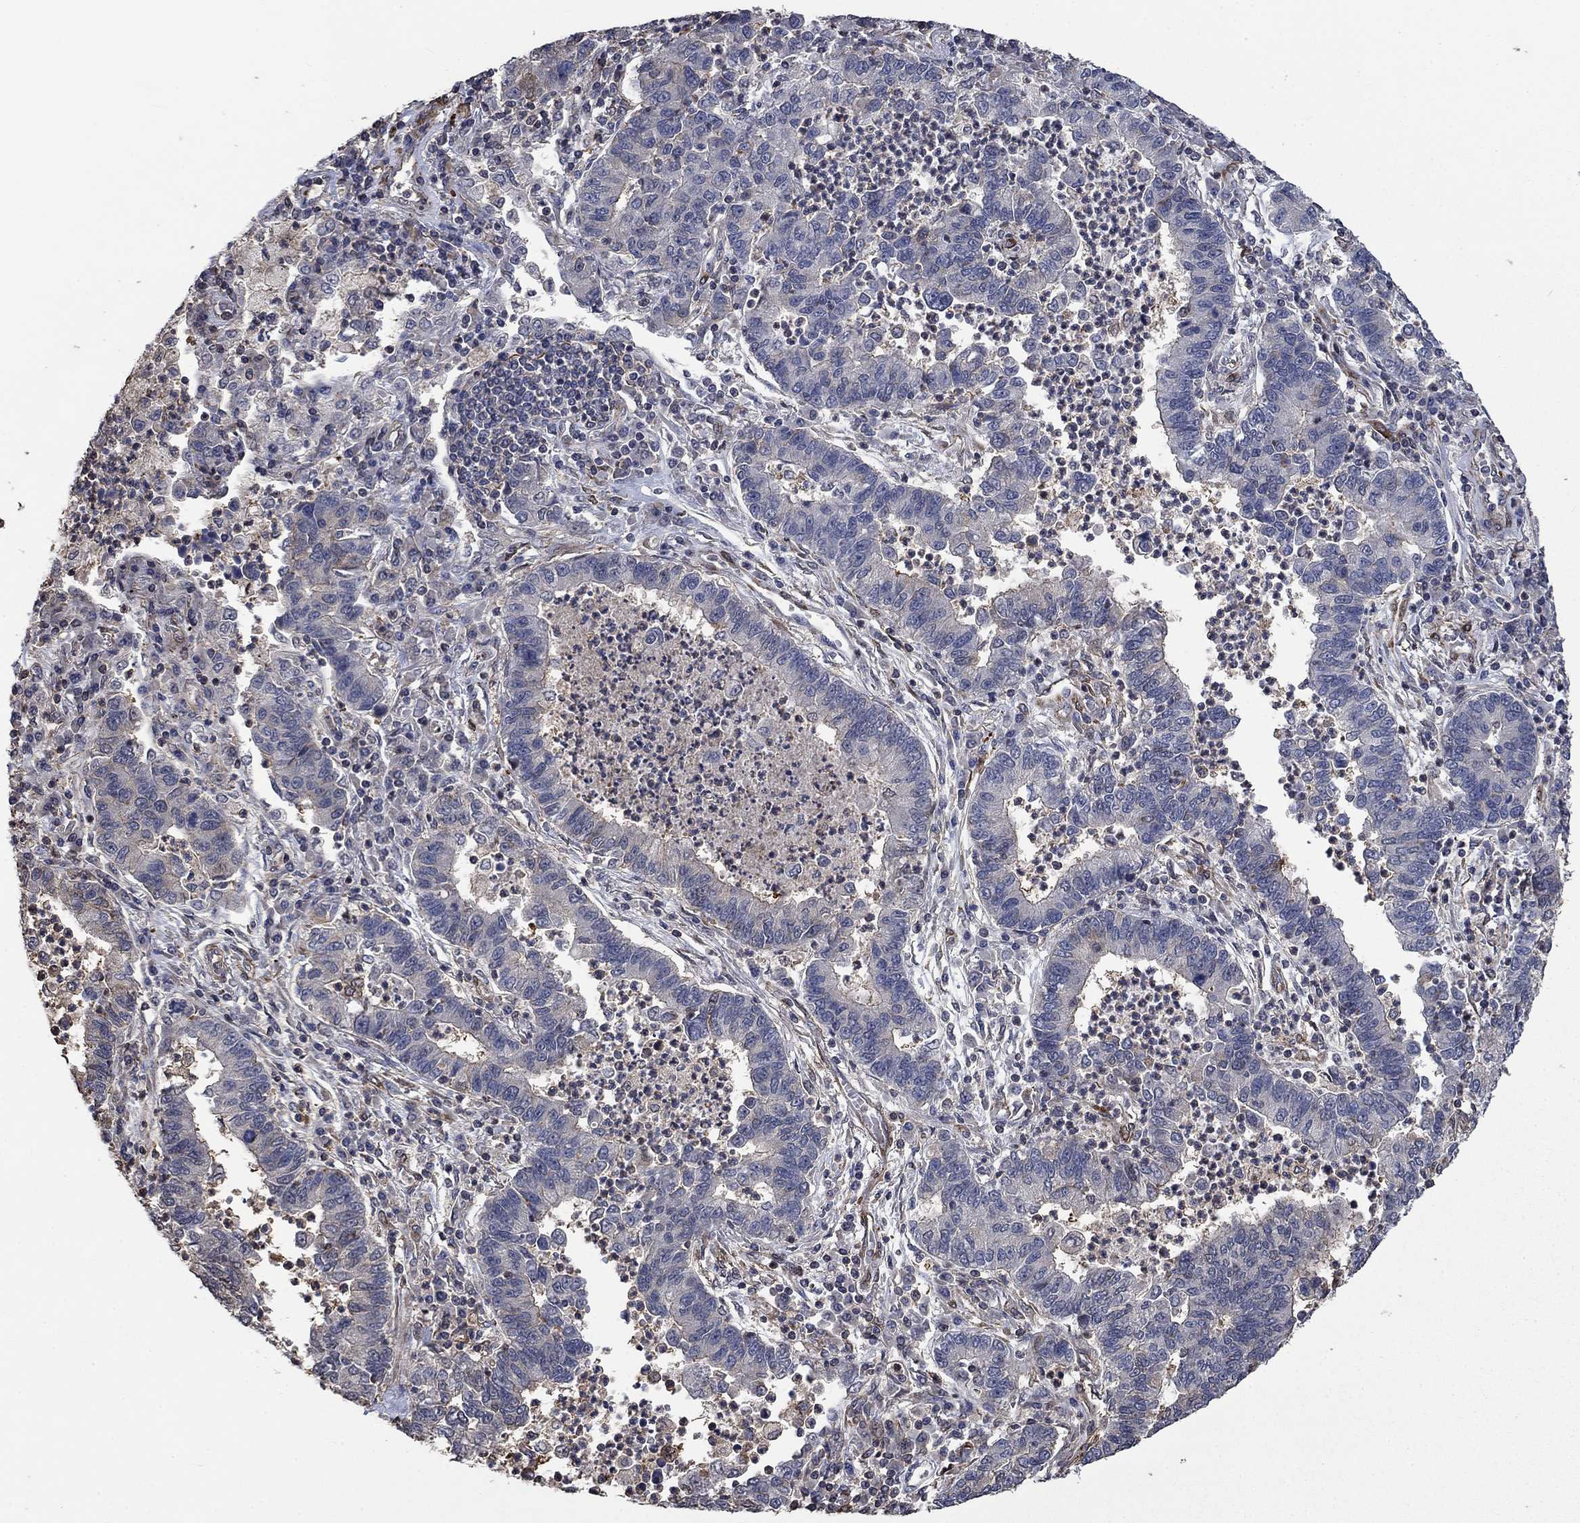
{"staining": {"intensity": "negative", "quantity": "none", "location": "none"}, "tissue": "lung cancer", "cell_type": "Tumor cells", "image_type": "cancer", "snomed": [{"axis": "morphology", "description": "Adenocarcinoma, NOS"}, {"axis": "topography", "description": "Lung"}], "caption": "A high-resolution image shows immunohistochemistry (IHC) staining of lung adenocarcinoma, which shows no significant expression in tumor cells.", "gene": "PDE3A", "patient": {"sex": "female", "age": 57}}